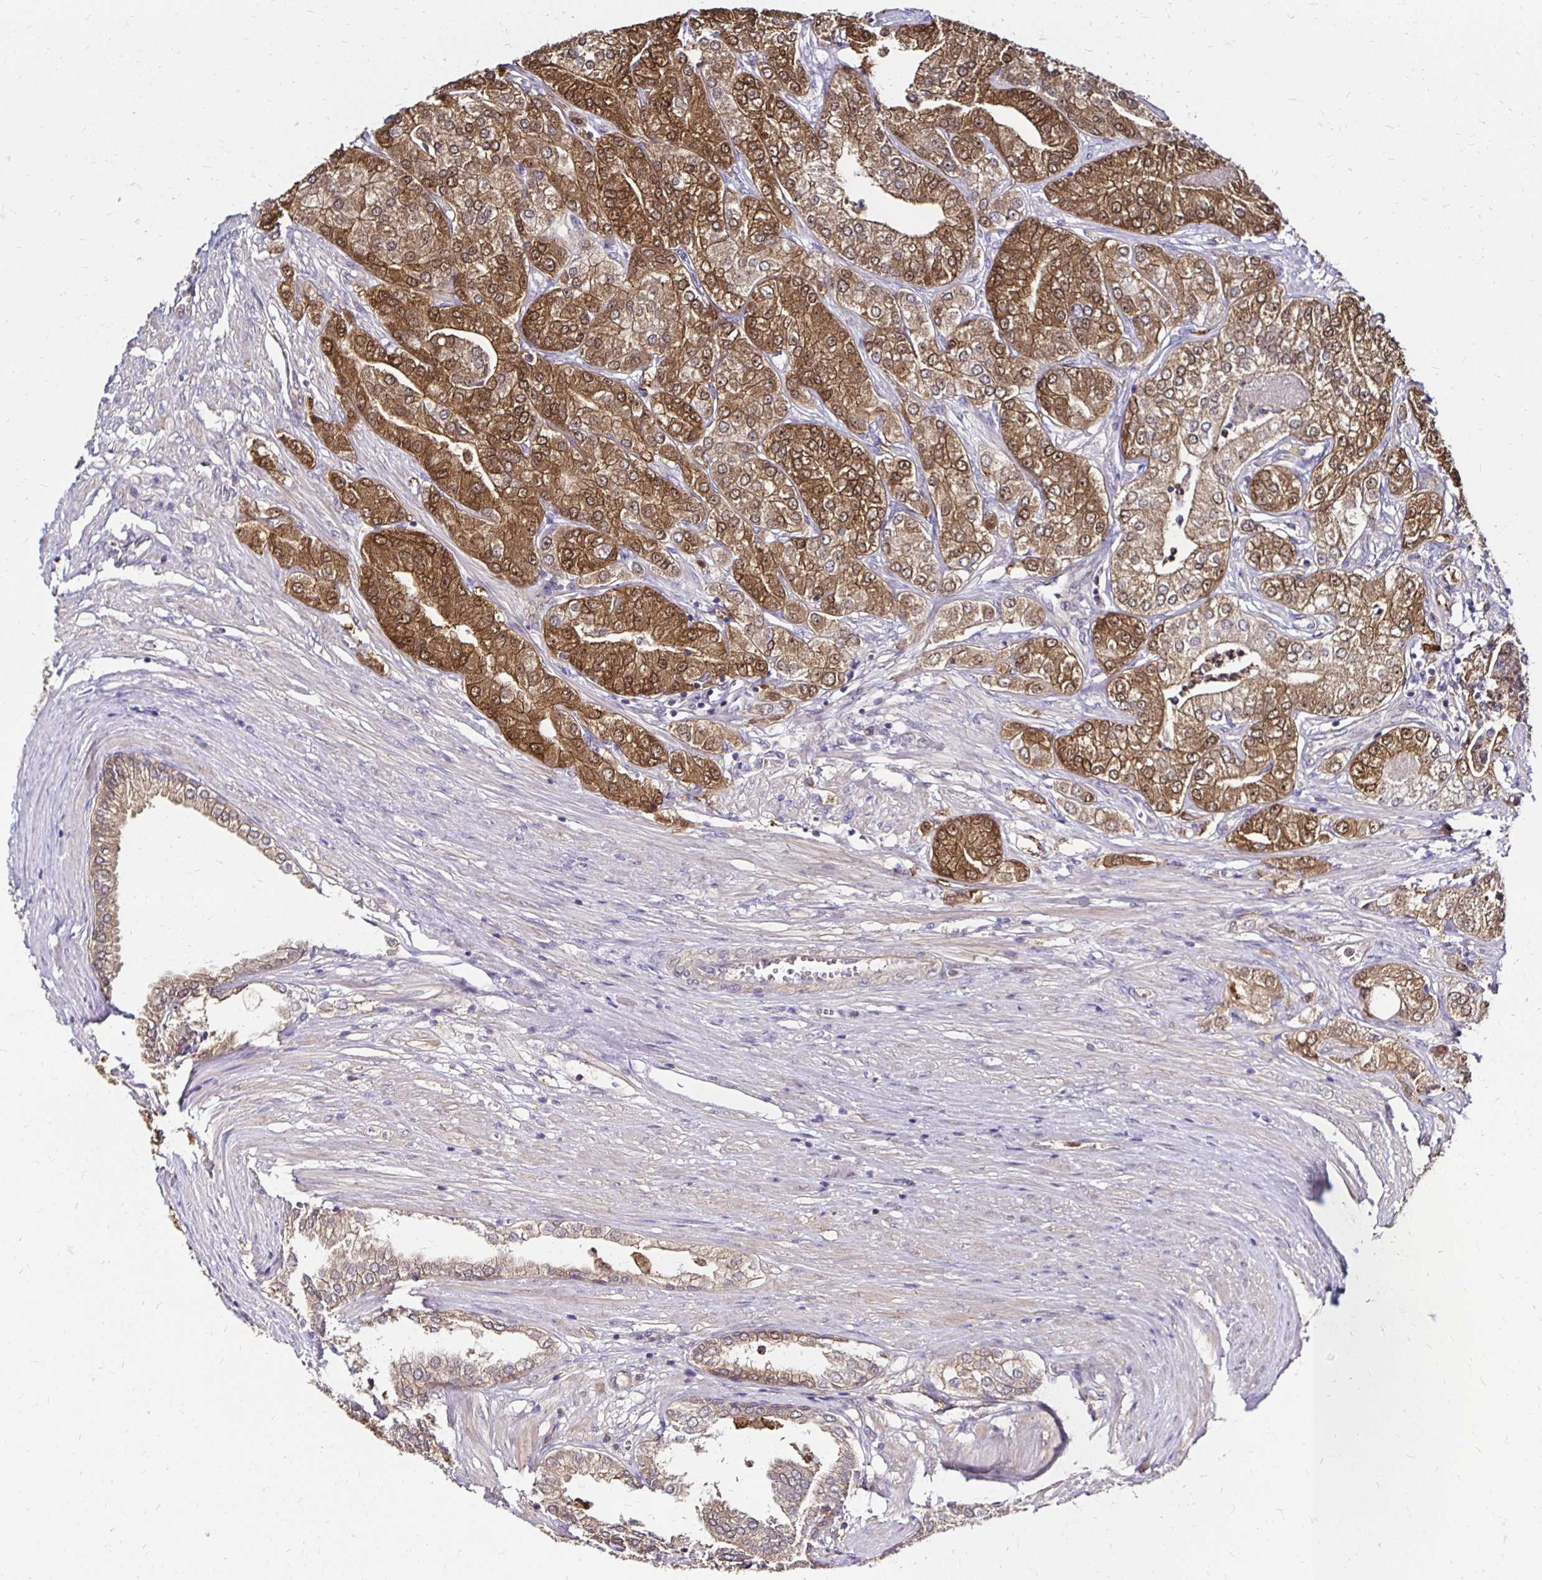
{"staining": {"intensity": "moderate", "quantity": ">75%", "location": "cytoplasmic/membranous,nuclear"}, "tissue": "prostate cancer", "cell_type": "Tumor cells", "image_type": "cancer", "snomed": [{"axis": "morphology", "description": "Adenocarcinoma, High grade"}, {"axis": "topography", "description": "Prostate"}], "caption": "A brown stain labels moderate cytoplasmic/membranous and nuclear positivity of a protein in prostate high-grade adenocarcinoma tumor cells.", "gene": "TXN", "patient": {"sex": "male", "age": 61}}